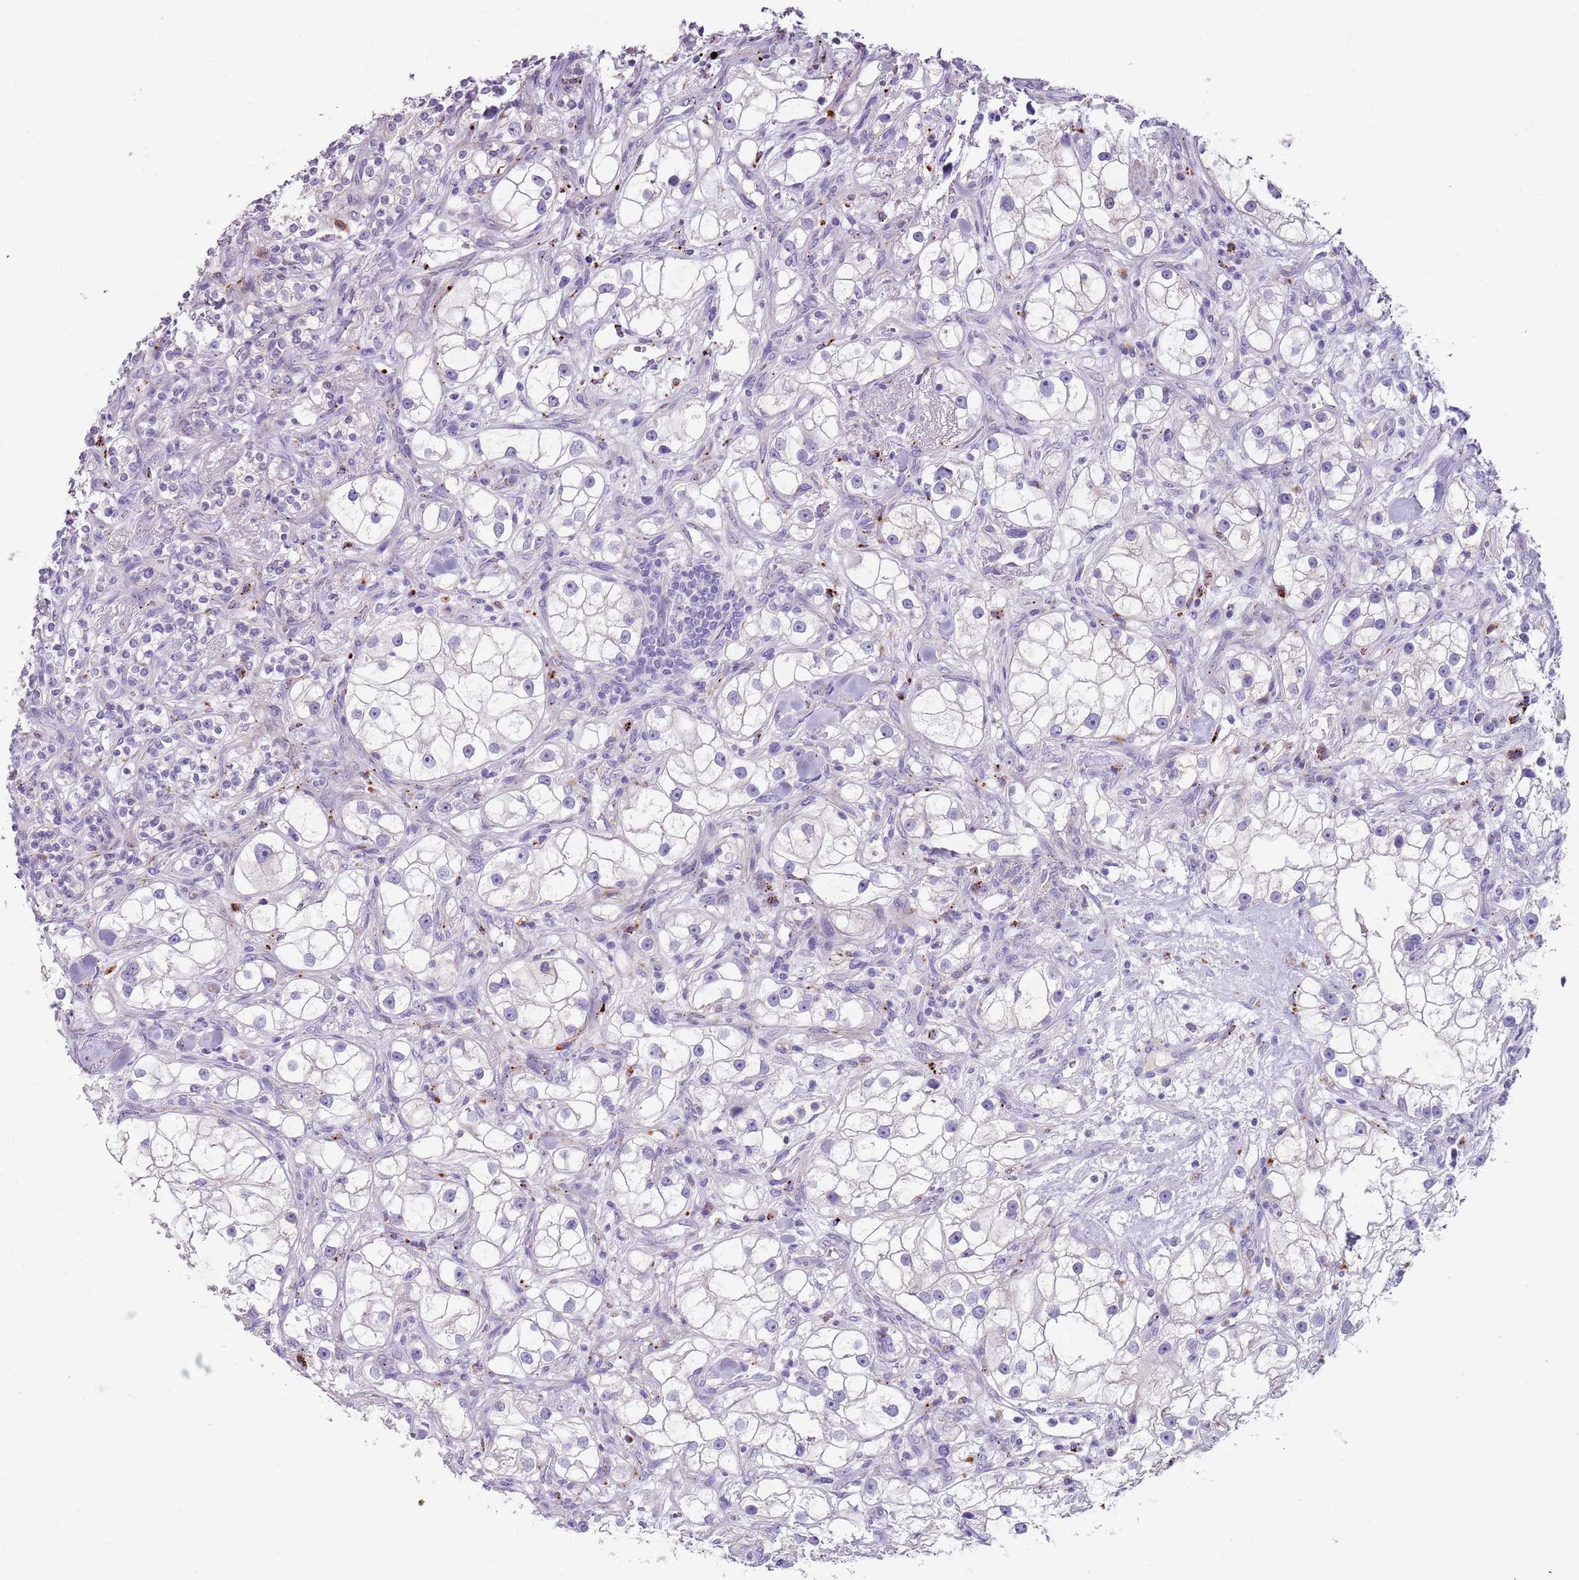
{"staining": {"intensity": "negative", "quantity": "none", "location": "none"}, "tissue": "renal cancer", "cell_type": "Tumor cells", "image_type": "cancer", "snomed": [{"axis": "morphology", "description": "Adenocarcinoma, NOS"}, {"axis": "topography", "description": "Kidney"}], "caption": "IHC of human renal cancer (adenocarcinoma) demonstrates no positivity in tumor cells.", "gene": "LRRN3", "patient": {"sex": "male", "age": 77}}